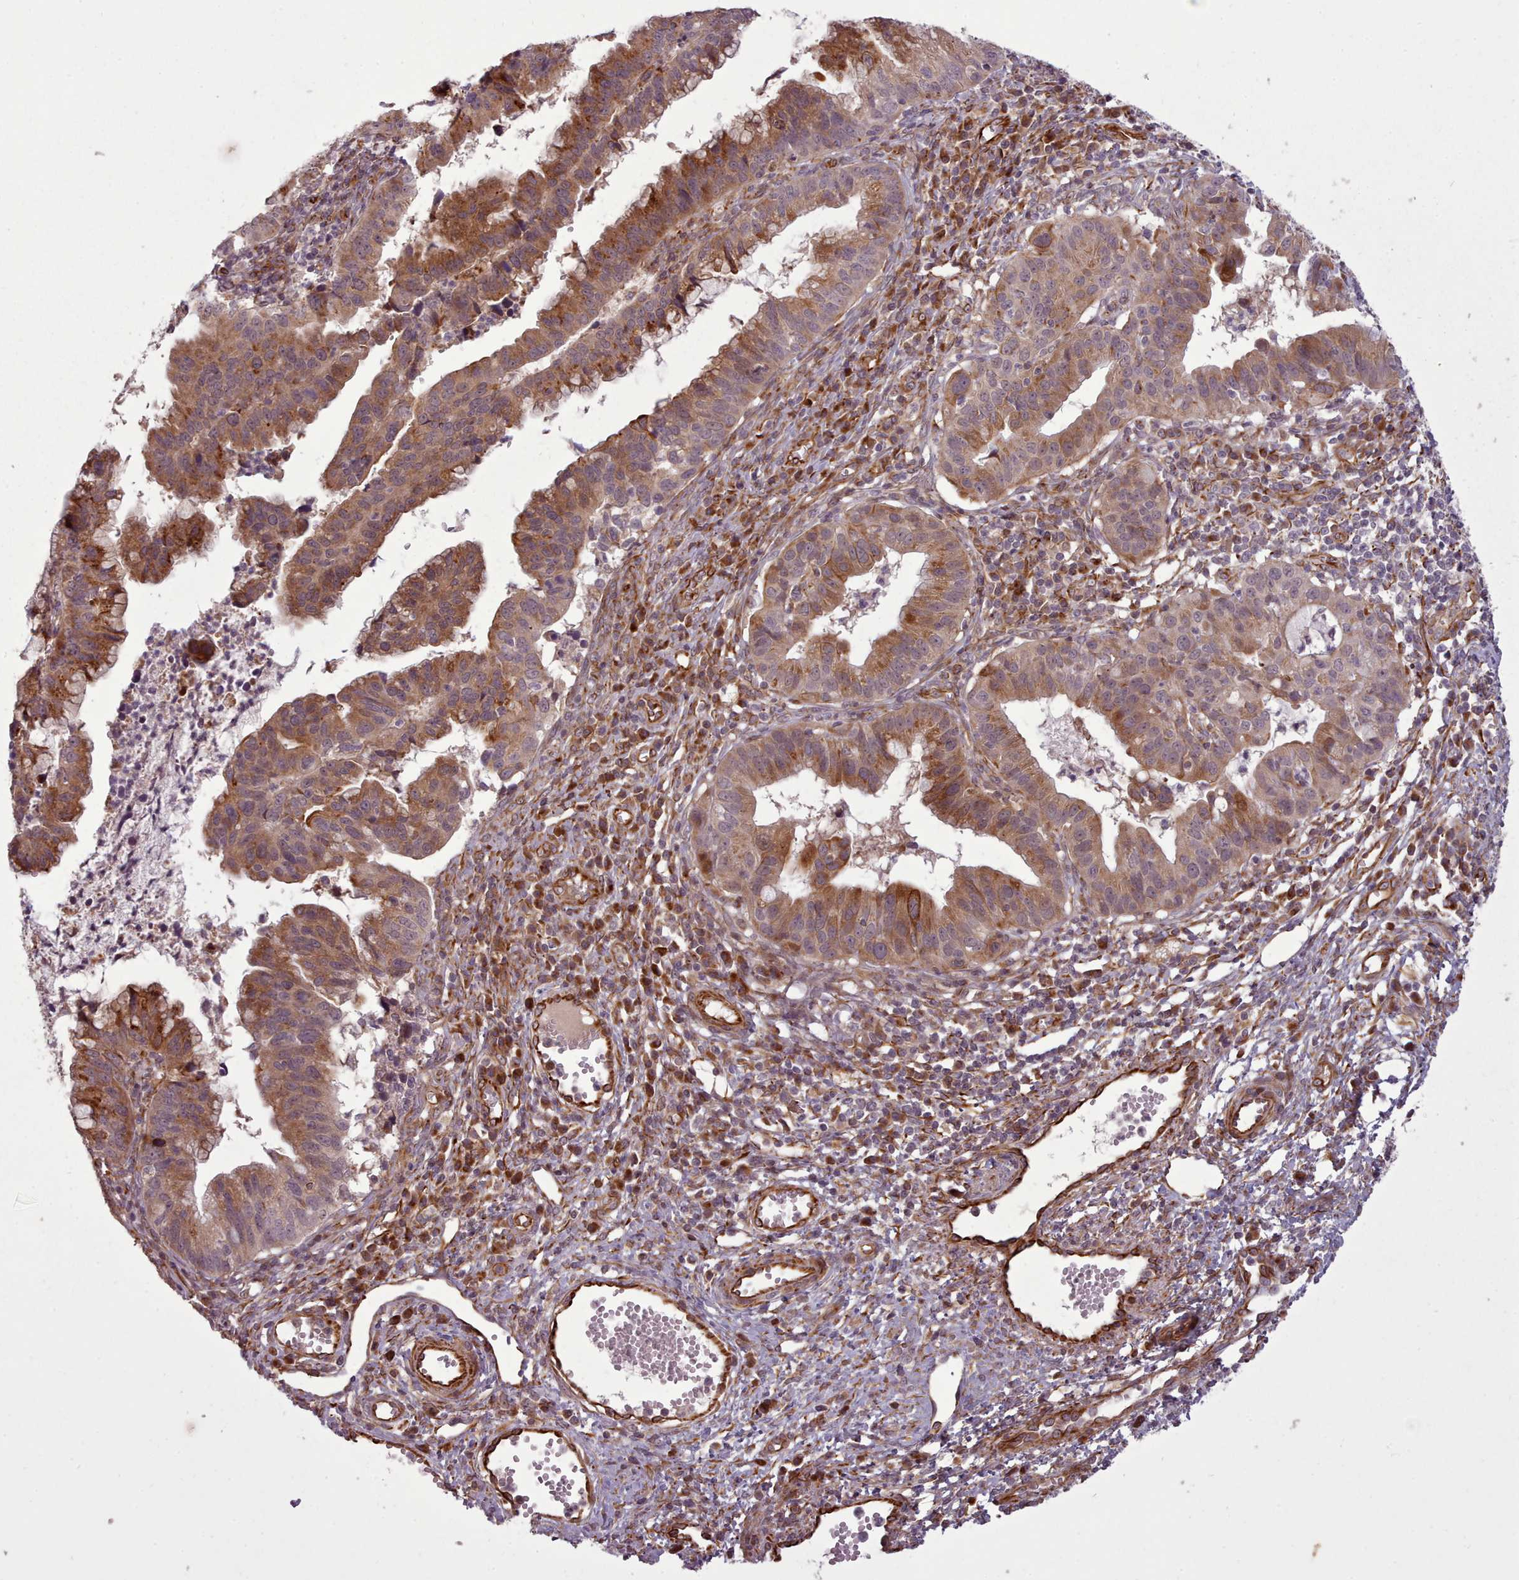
{"staining": {"intensity": "strong", "quantity": ">75%", "location": "cytoplasmic/membranous"}, "tissue": "cervical cancer", "cell_type": "Tumor cells", "image_type": "cancer", "snomed": [{"axis": "morphology", "description": "Adenocarcinoma, NOS"}, {"axis": "topography", "description": "Cervix"}], "caption": "Immunohistochemical staining of cervical adenocarcinoma demonstrates high levels of strong cytoplasmic/membranous positivity in approximately >75% of tumor cells.", "gene": "GBGT1", "patient": {"sex": "female", "age": 34}}